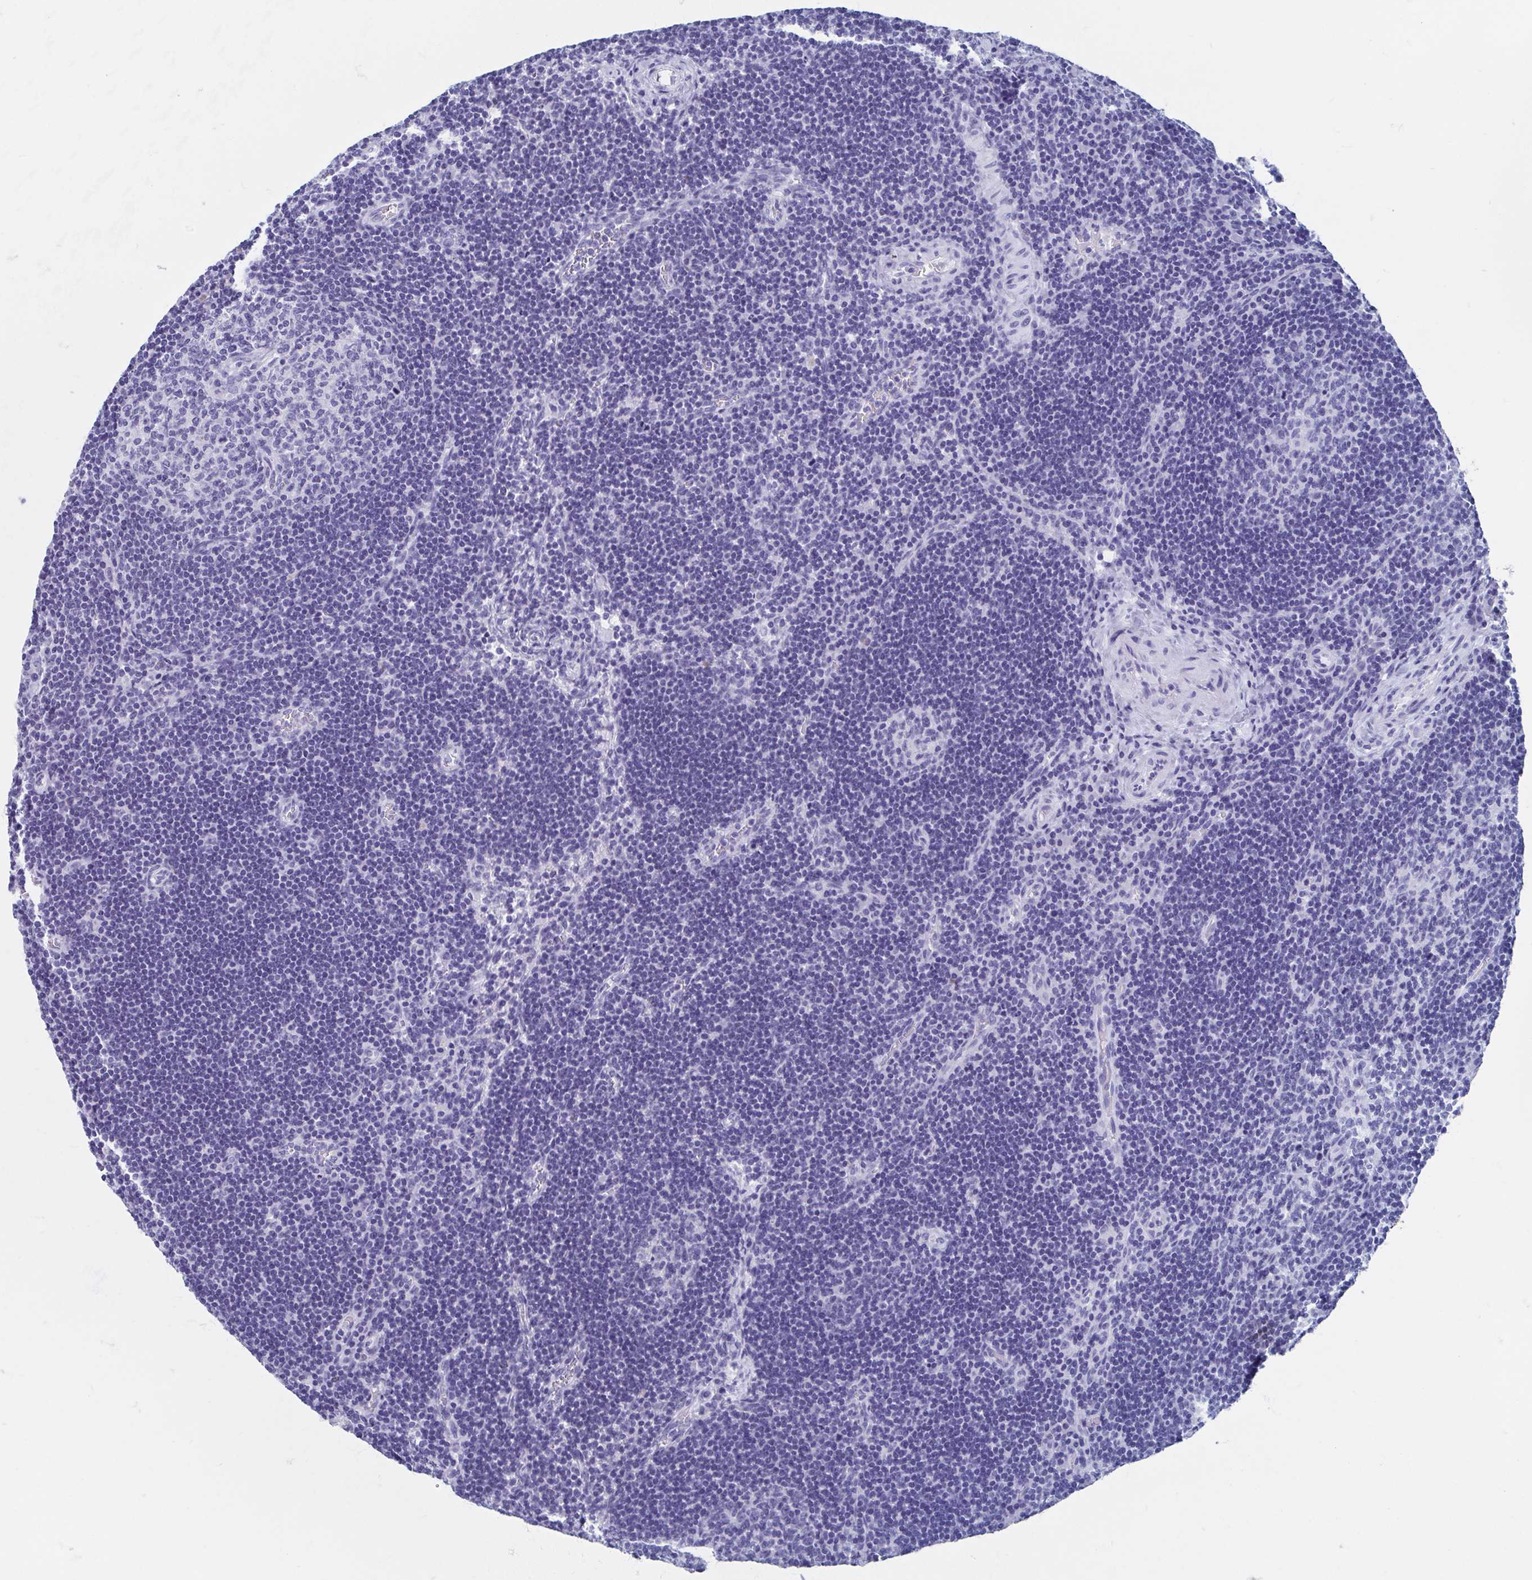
{"staining": {"intensity": "negative", "quantity": "none", "location": "none"}, "tissue": "lymph node", "cell_type": "Germinal center cells", "image_type": "normal", "snomed": [{"axis": "morphology", "description": "Normal tissue, NOS"}, {"axis": "topography", "description": "Lymph node"}], "caption": "An immunohistochemistry photomicrograph of benign lymph node is shown. There is no staining in germinal center cells of lymph node.", "gene": "C10orf53", "patient": {"sex": "male", "age": 67}}